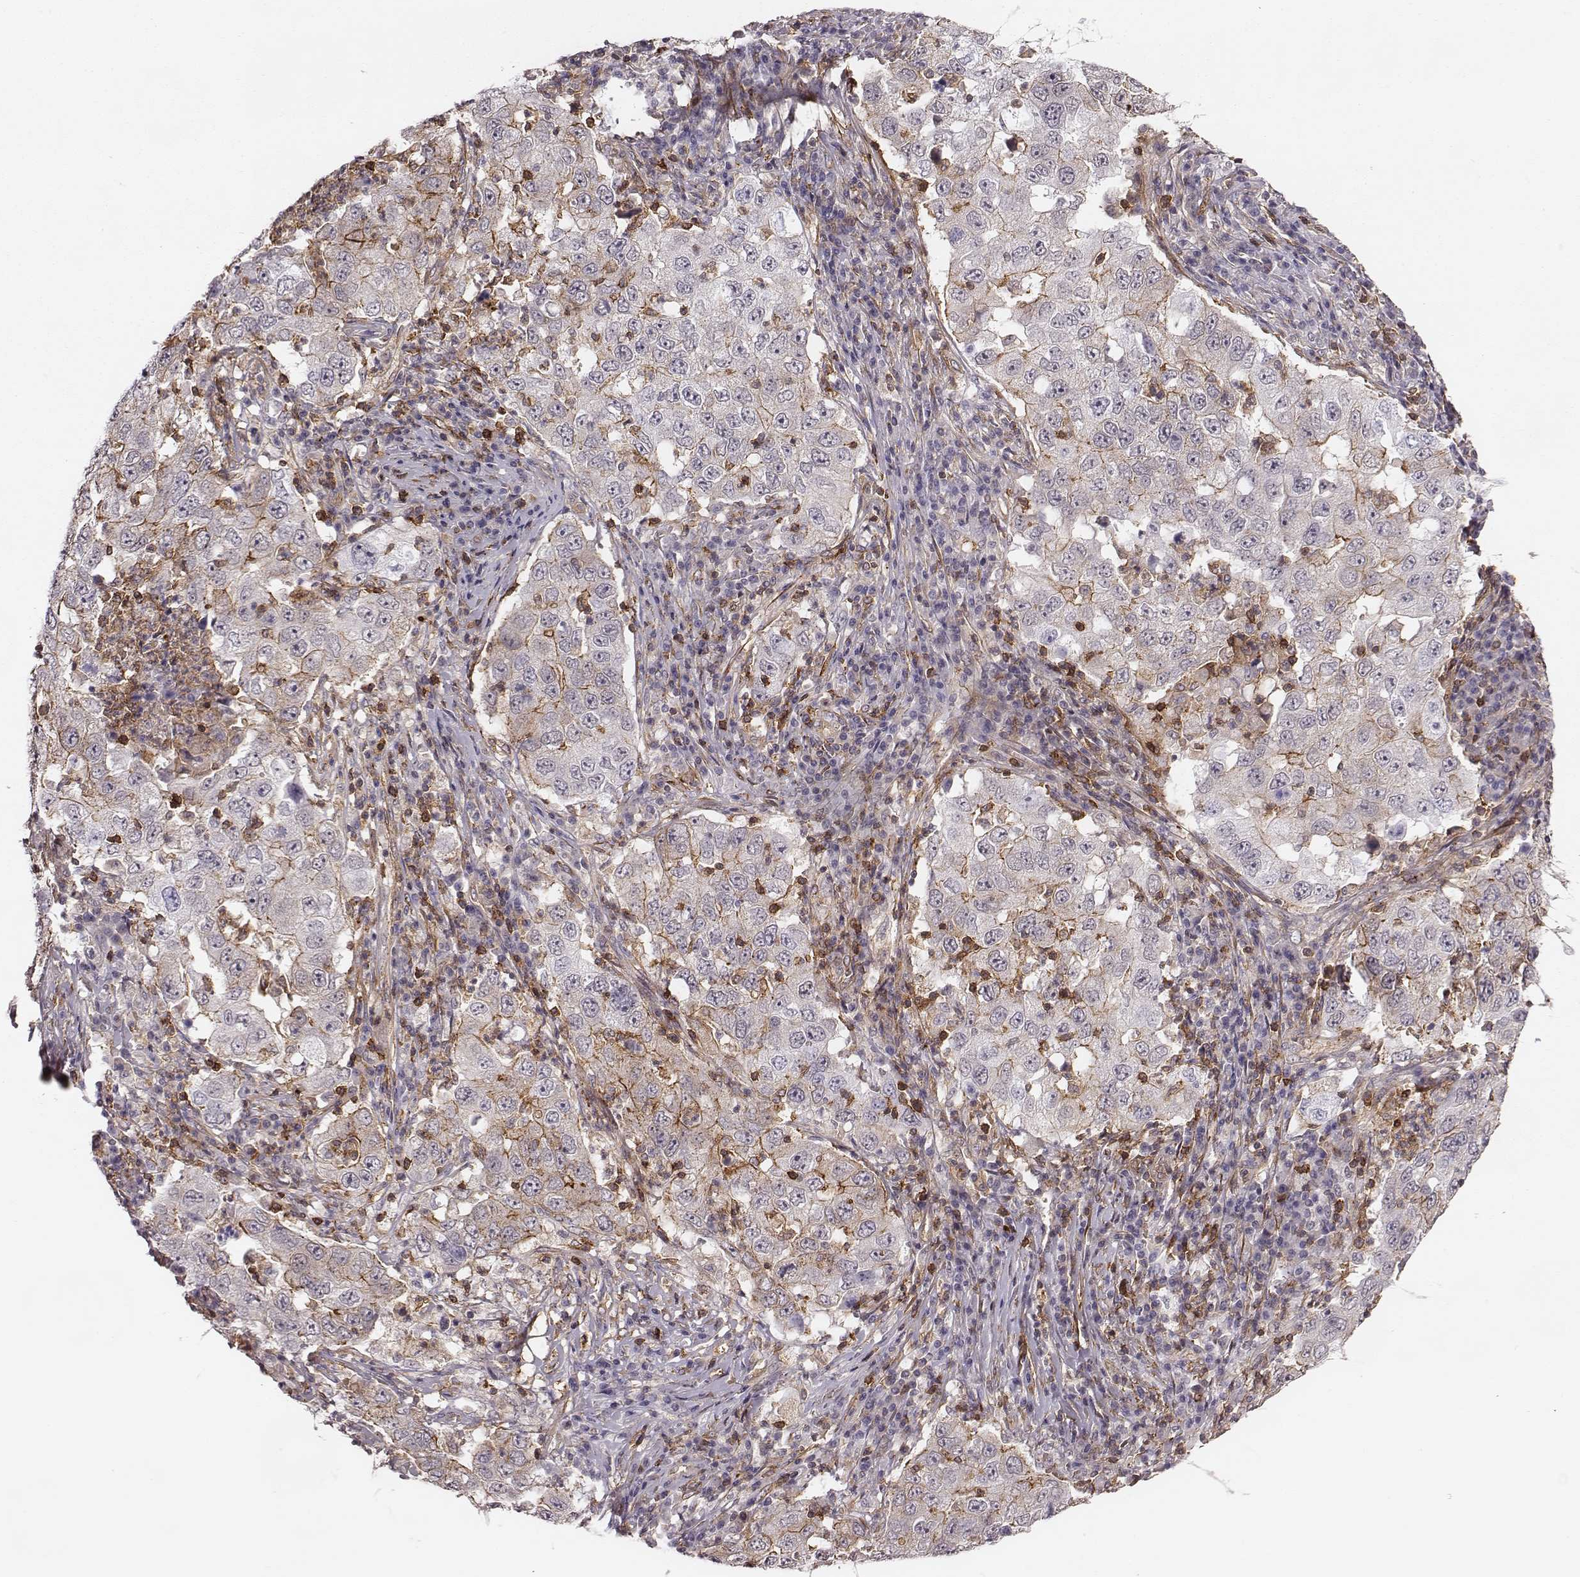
{"staining": {"intensity": "negative", "quantity": "none", "location": "none"}, "tissue": "lung cancer", "cell_type": "Tumor cells", "image_type": "cancer", "snomed": [{"axis": "morphology", "description": "Adenocarcinoma, NOS"}, {"axis": "topography", "description": "Lung"}], "caption": "High power microscopy photomicrograph of an immunohistochemistry (IHC) image of adenocarcinoma (lung), revealing no significant expression in tumor cells. (DAB IHC visualized using brightfield microscopy, high magnification).", "gene": "ZYX", "patient": {"sex": "male", "age": 73}}